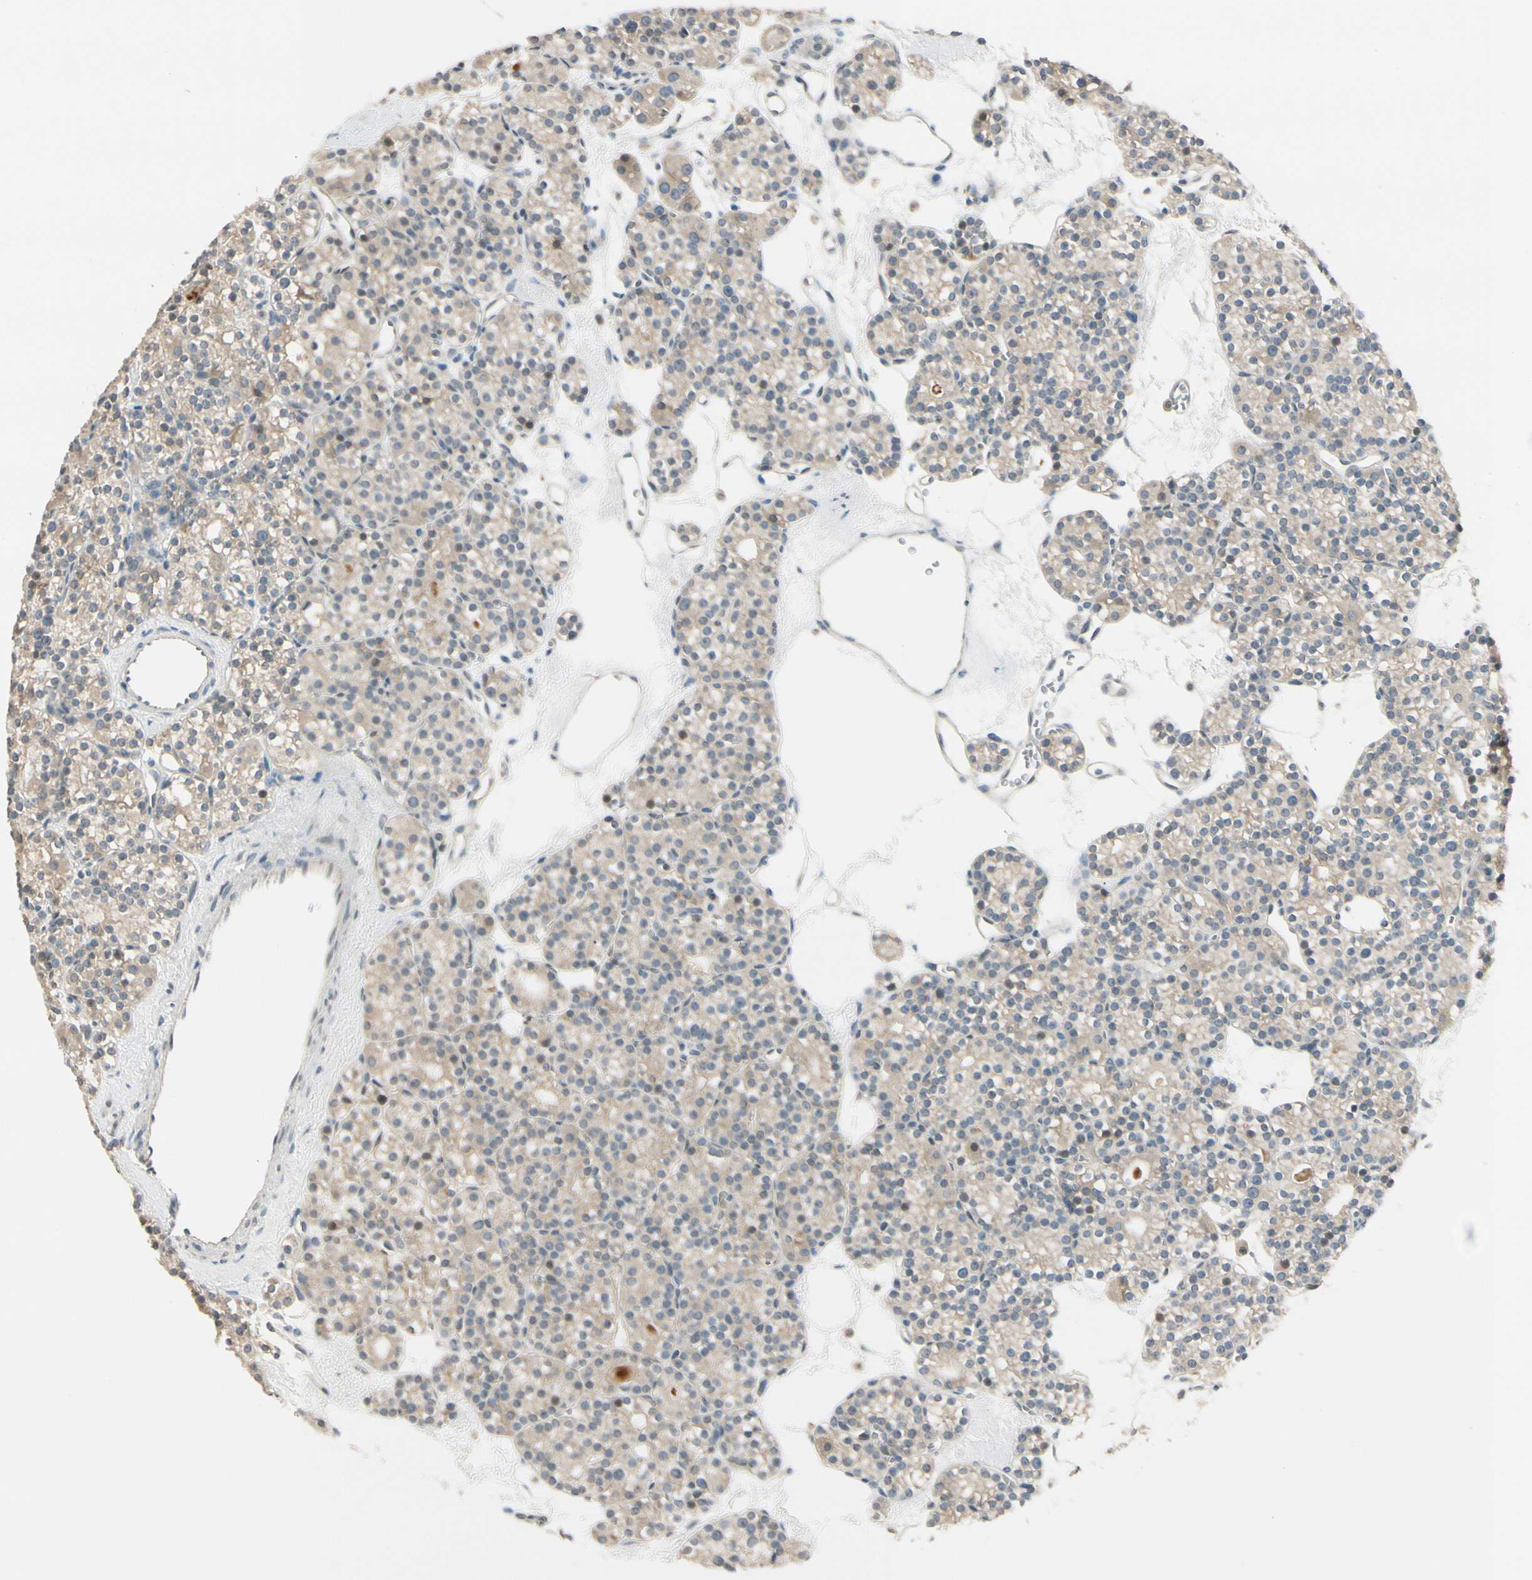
{"staining": {"intensity": "weak", "quantity": "25%-75%", "location": "cytoplasmic/membranous"}, "tissue": "parathyroid gland", "cell_type": "Glandular cells", "image_type": "normal", "snomed": [{"axis": "morphology", "description": "Normal tissue, NOS"}, {"axis": "topography", "description": "Parathyroid gland"}], "caption": "Parathyroid gland stained for a protein reveals weak cytoplasmic/membranous positivity in glandular cells. Nuclei are stained in blue.", "gene": "FGF10", "patient": {"sex": "female", "age": 64}}